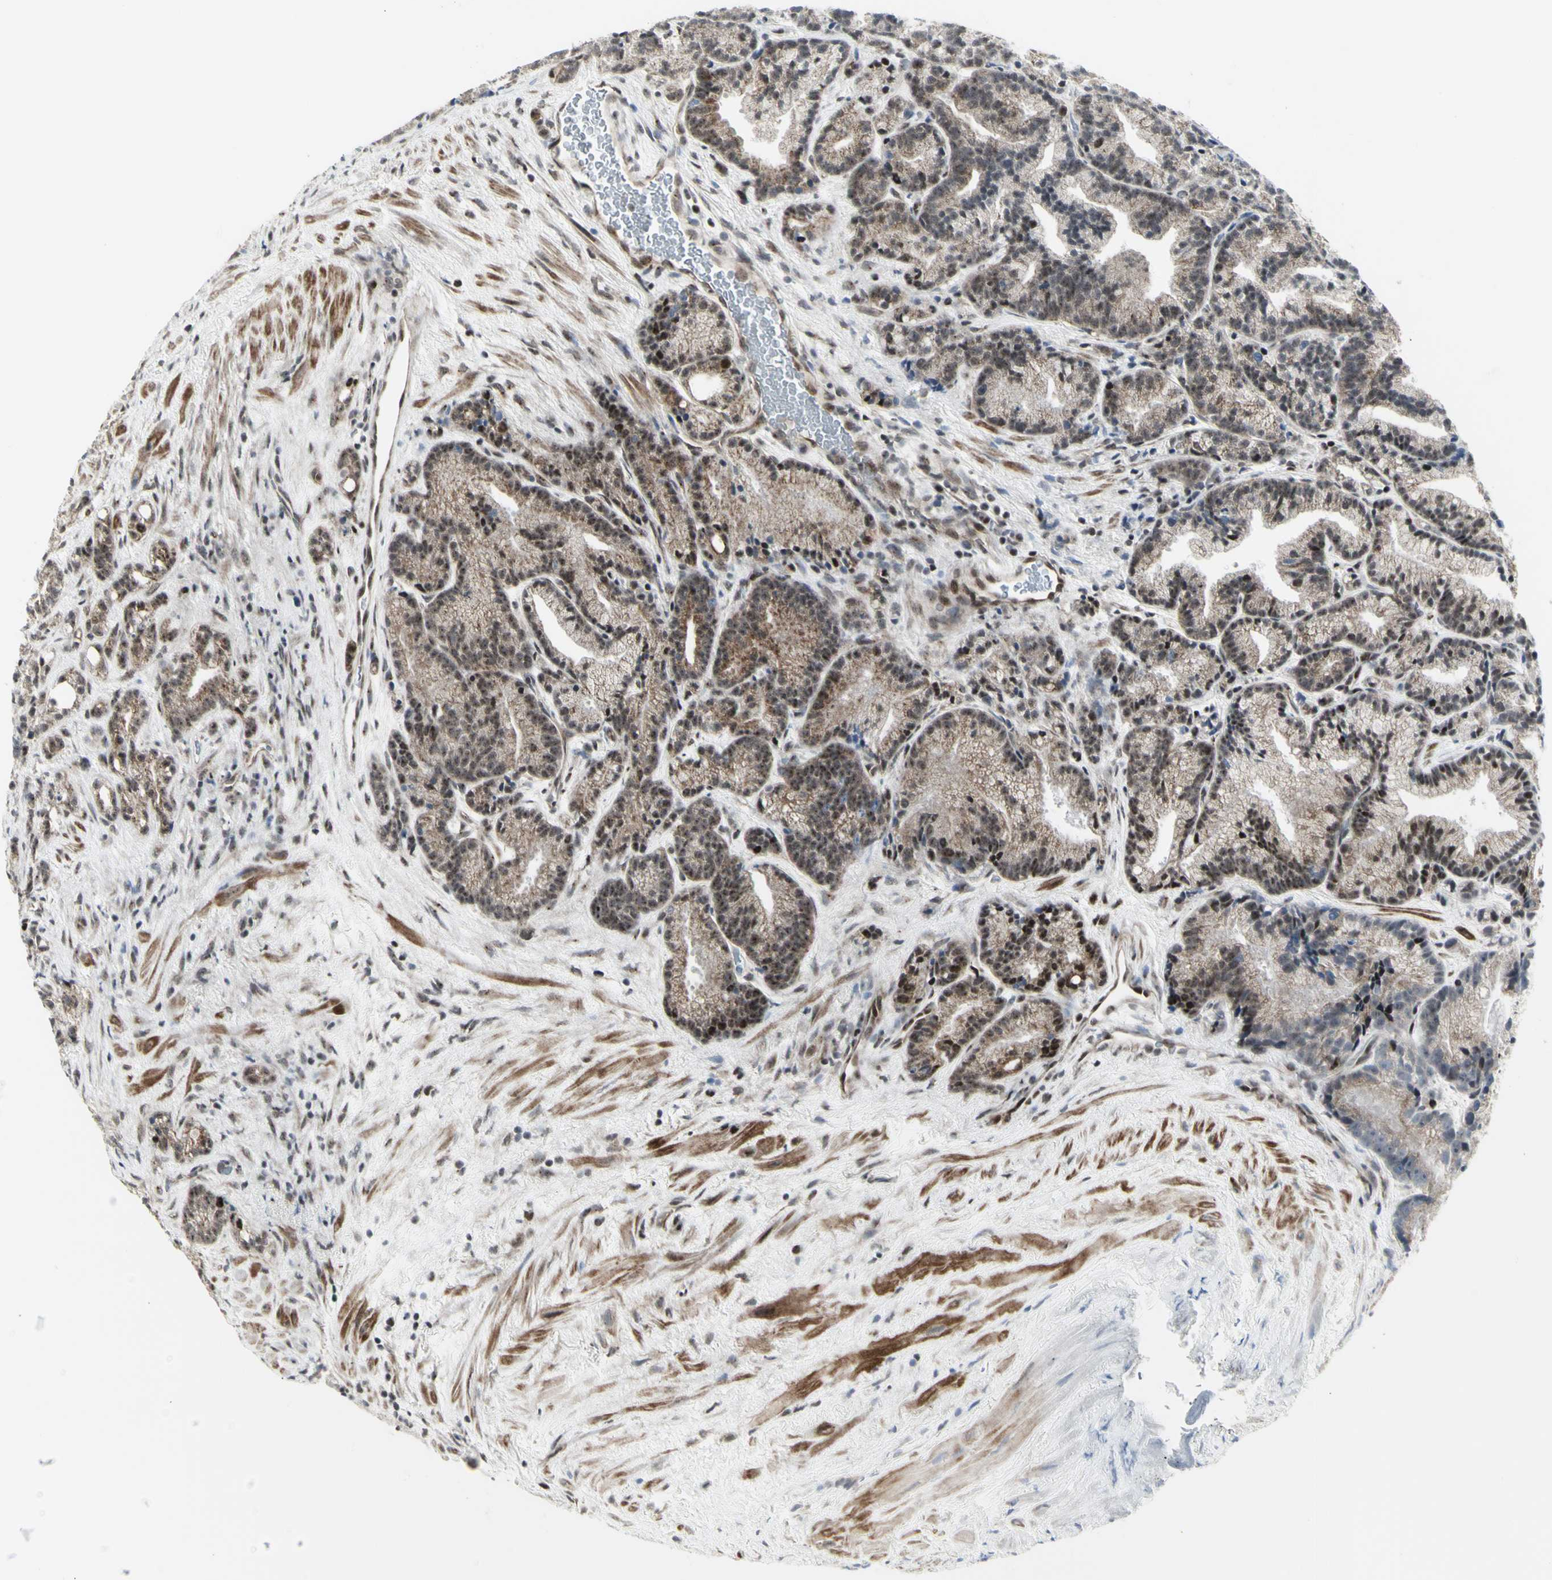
{"staining": {"intensity": "strong", "quantity": "<25%", "location": "cytoplasmic/membranous,nuclear"}, "tissue": "prostate cancer", "cell_type": "Tumor cells", "image_type": "cancer", "snomed": [{"axis": "morphology", "description": "Adenocarcinoma, Low grade"}, {"axis": "topography", "description": "Prostate"}], "caption": "Immunohistochemistry (IHC) (DAB) staining of low-grade adenocarcinoma (prostate) exhibits strong cytoplasmic/membranous and nuclear protein positivity in approximately <25% of tumor cells. (Stains: DAB in brown, nuclei in blue, Microscopy: brightfield microscopy at high magnification).", "gene": "DHRS7B", "patient": {"sex": "male", "age": 89}}